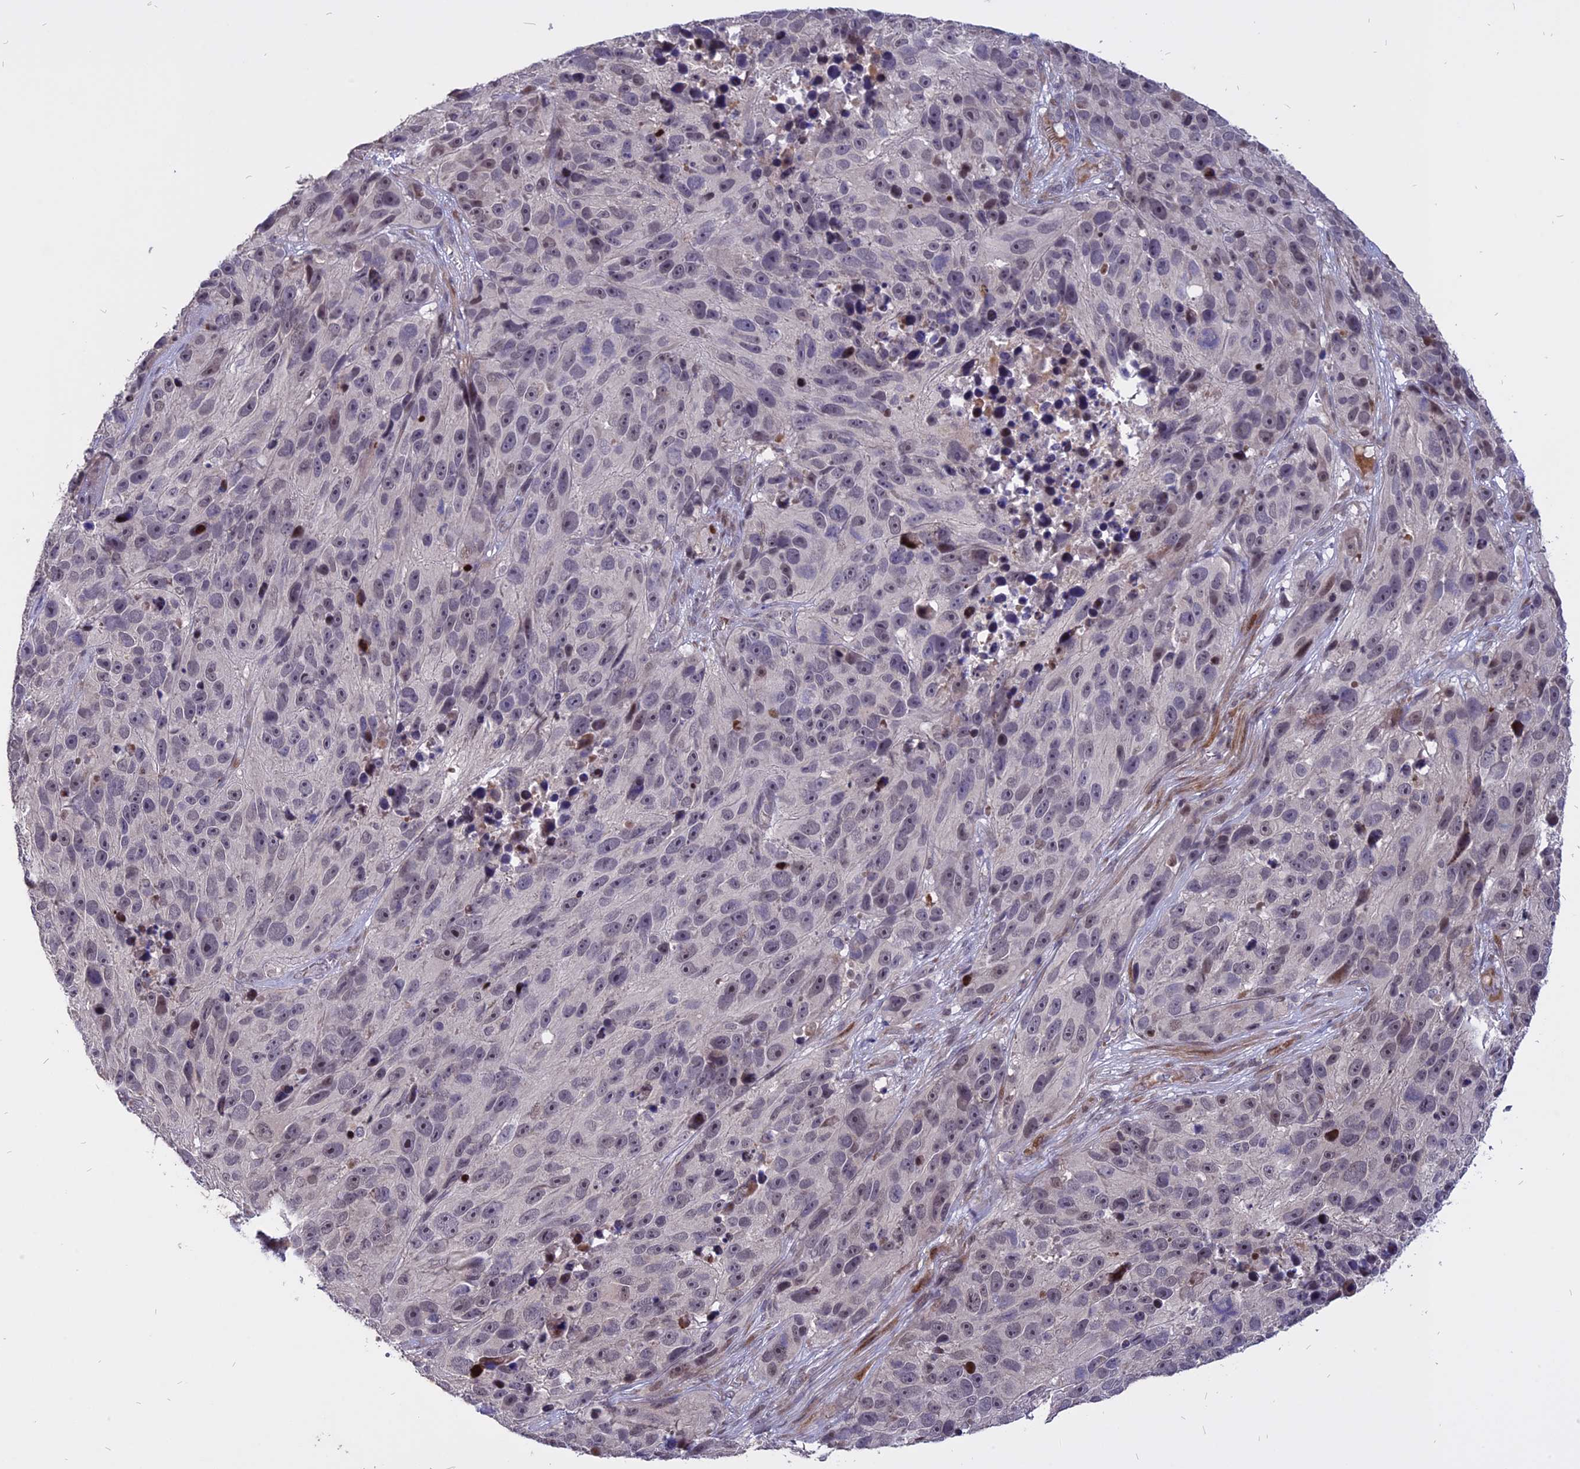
{"staining": {"intensity": "negative", "quantity": "none", "location": "none"}, "tissue": "melanoma", "cell_type": "Tumor cells", "image_type": "cancer", "snomed": [{"axis": "morphology", "description": "Malignant melanoma, NOS"}, {"axis": "topography", "description": "Skin"}], "caption": "There is no significant positivity in tumor cells of malignant melanoma.", "gene": "TMEM263", "patient": {"sex": "male", "age": 84}}